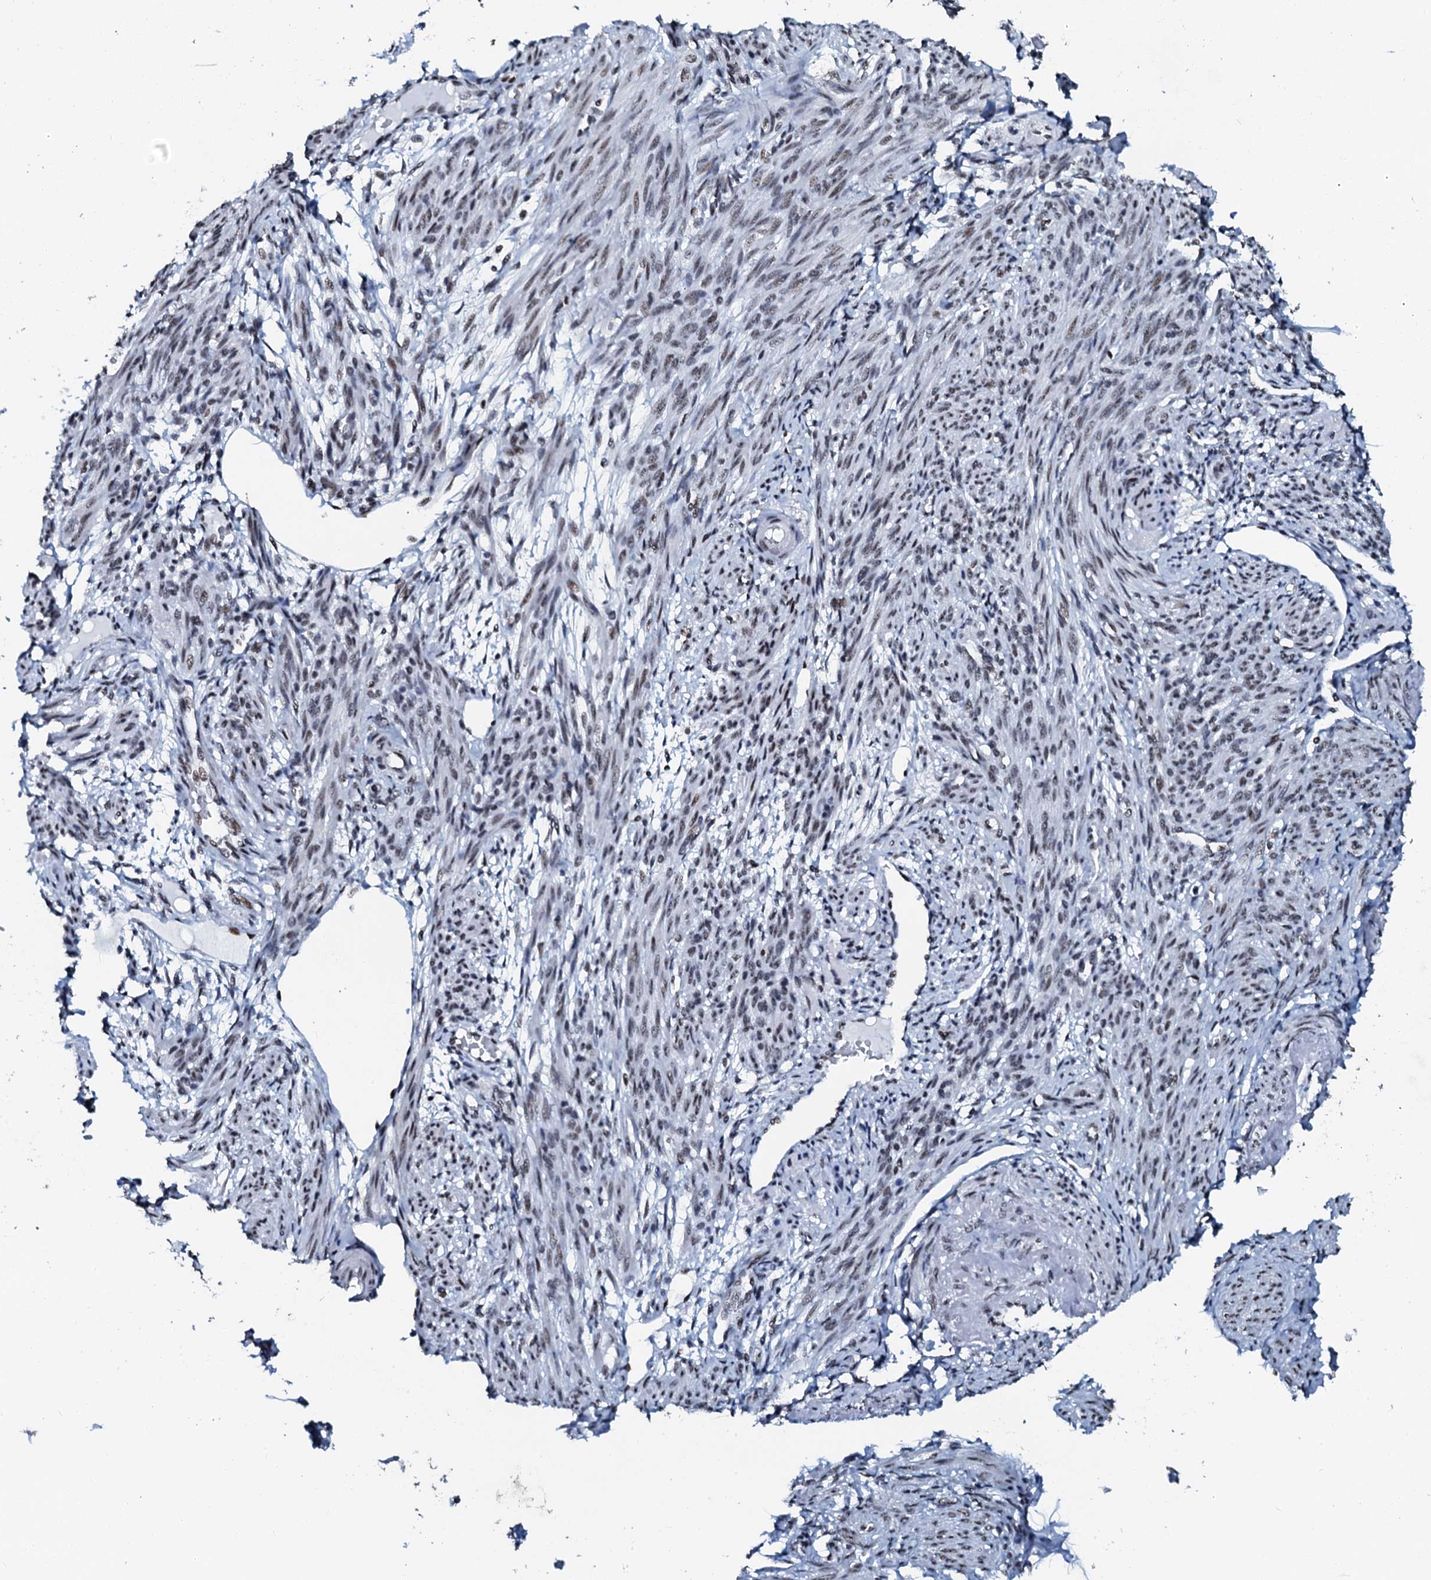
{"staining": {"intensity": "moderate", "quantity": "25%-75%", "location": "nuclear"}, "tissue": "smooth muscle", "cell_type": "Smooth muscle cells", "image_type": "normal", "snomed": [{"axis": "morphology", "description": "Normal tissue, NOS"}, {"axis": "topography", "description": "Smooth muscle"}], "caption": "Benign smooth muscle exhibits moderate nuclear positivity in about 25%-75% of smooth muscle cells, visualized by immunohistochemistry.", "gene": "SLTM", "patient": {"sex": "female", "age": 39}}